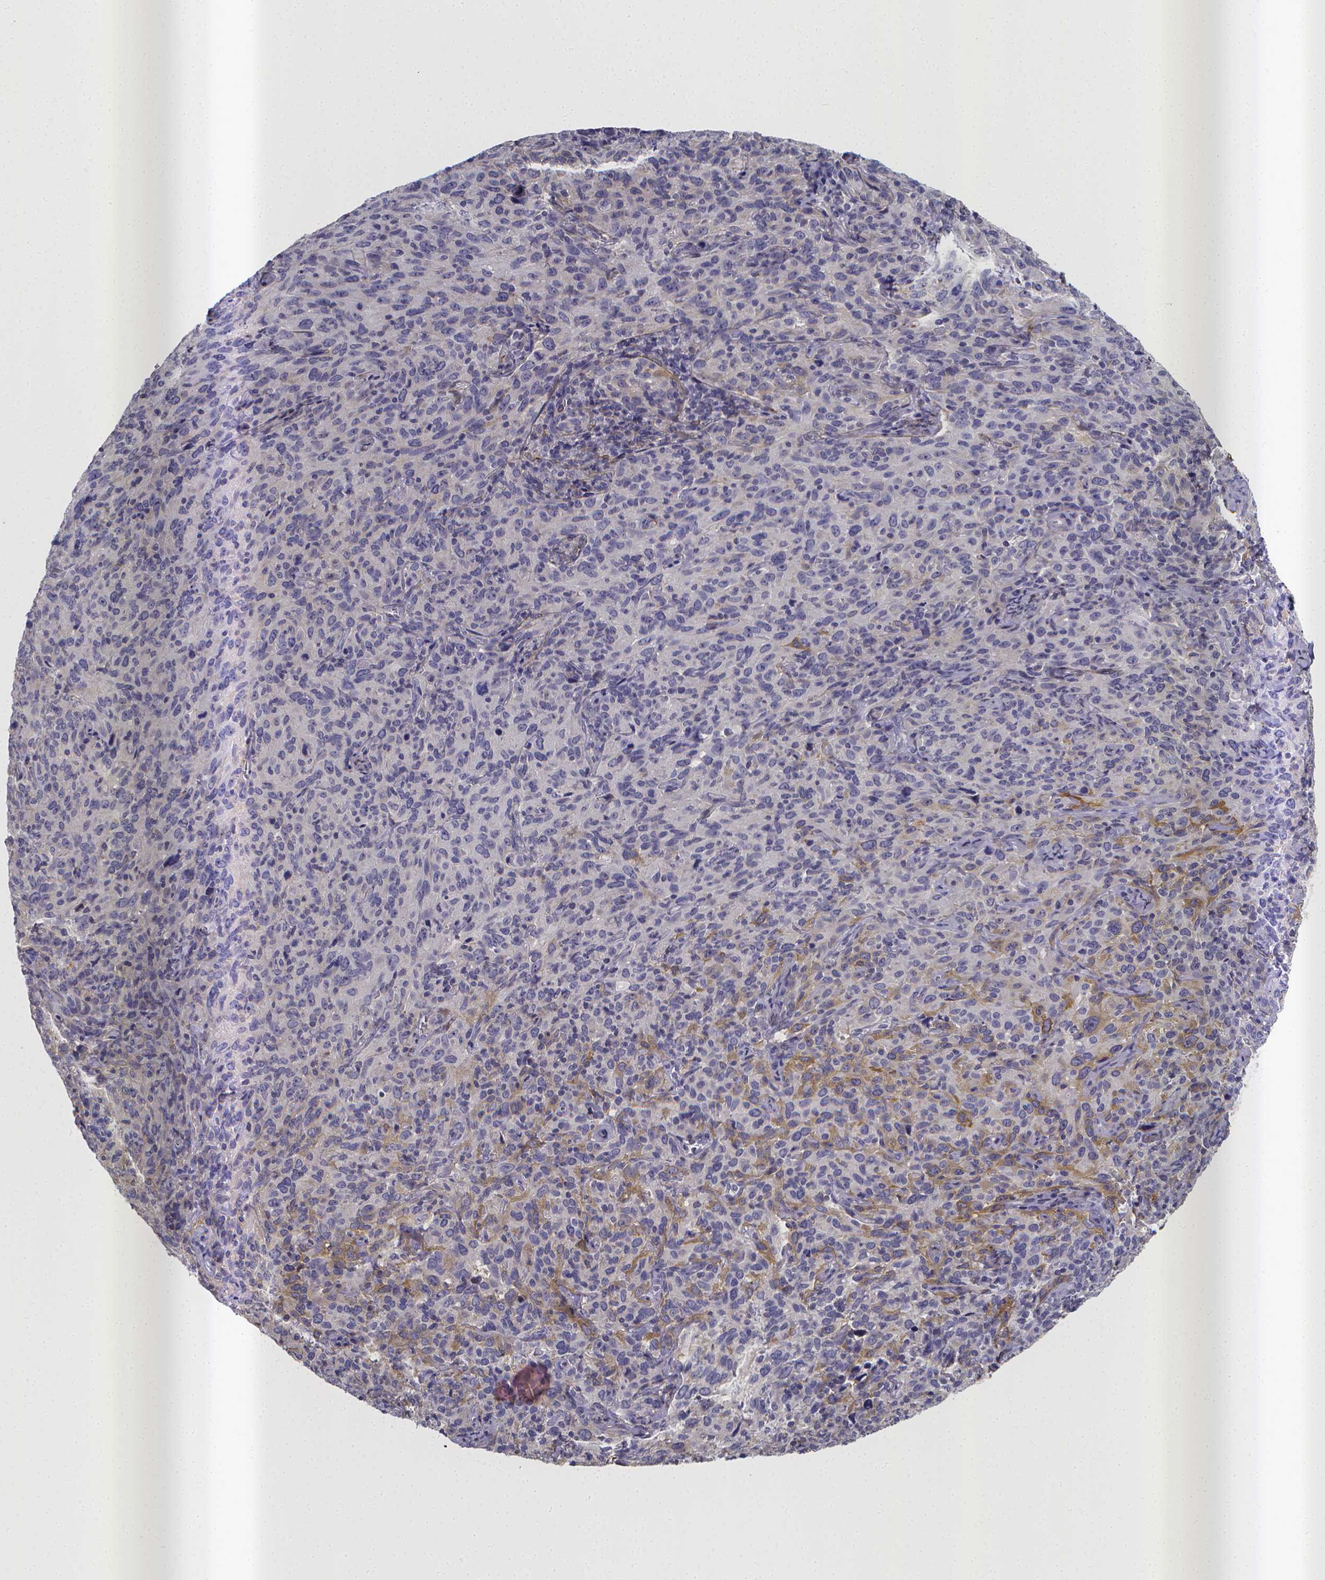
{"staining": {"intensity": "negative", "quantity": "none", "location": "none"}, "tissue": "cervical cancer", "cell_type": "Tumor cells", "image_type": "cancer", "snomed": [{"axis": "morphology", "description": "Squamous cell carcinoma, NOS"}, {"axis": "topography", "description": "Cervix"}], "caption": "DAB immunohistochemical staining of squamous cell carcinoma (cervical) shows no significant positivity in tumor cells.", "gene": "RERG", "patient": {"sex": "female", "age": 51}}